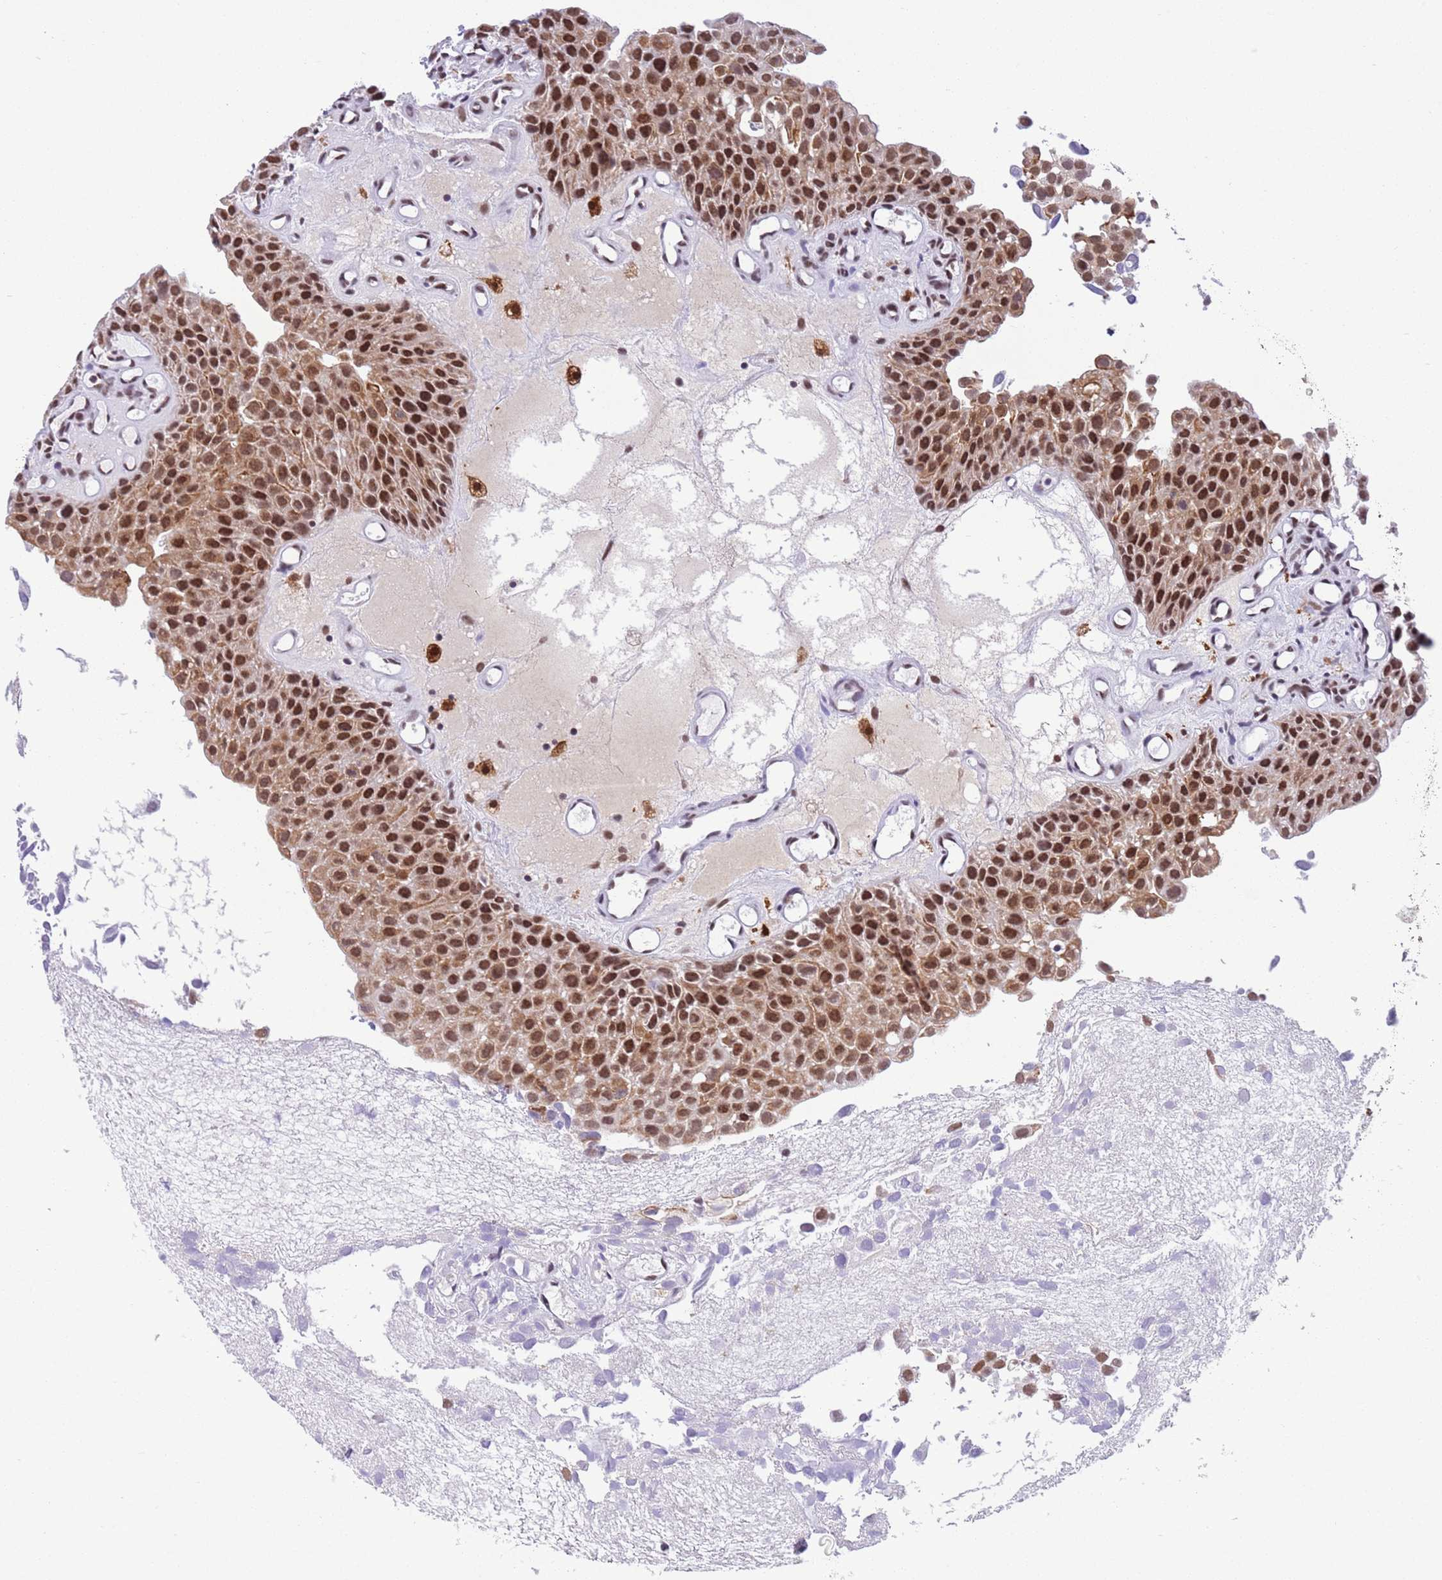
{"staining": {"intensity": "strong", "quantity": ">75%", "location": "nuclear"}, "tissue": "urothelial cancer", "cell_type": "Tumor cells", "image_type": "cancer", "snomed": [{"axis": "morphology", "description": "Urothelial carcinoma, Low grade"}, {"axis": "topography", "description": "Urinary bladder"}], "caption": "High-power microscopy captured an immunohistochemistry (IHC) image of urothelial carcinoma (low-grade), revealing strong nuclear positivity in about >75% of tumor cells.", "gene": "TRIM32", "patient": {"sex": "male", "age": 88}}